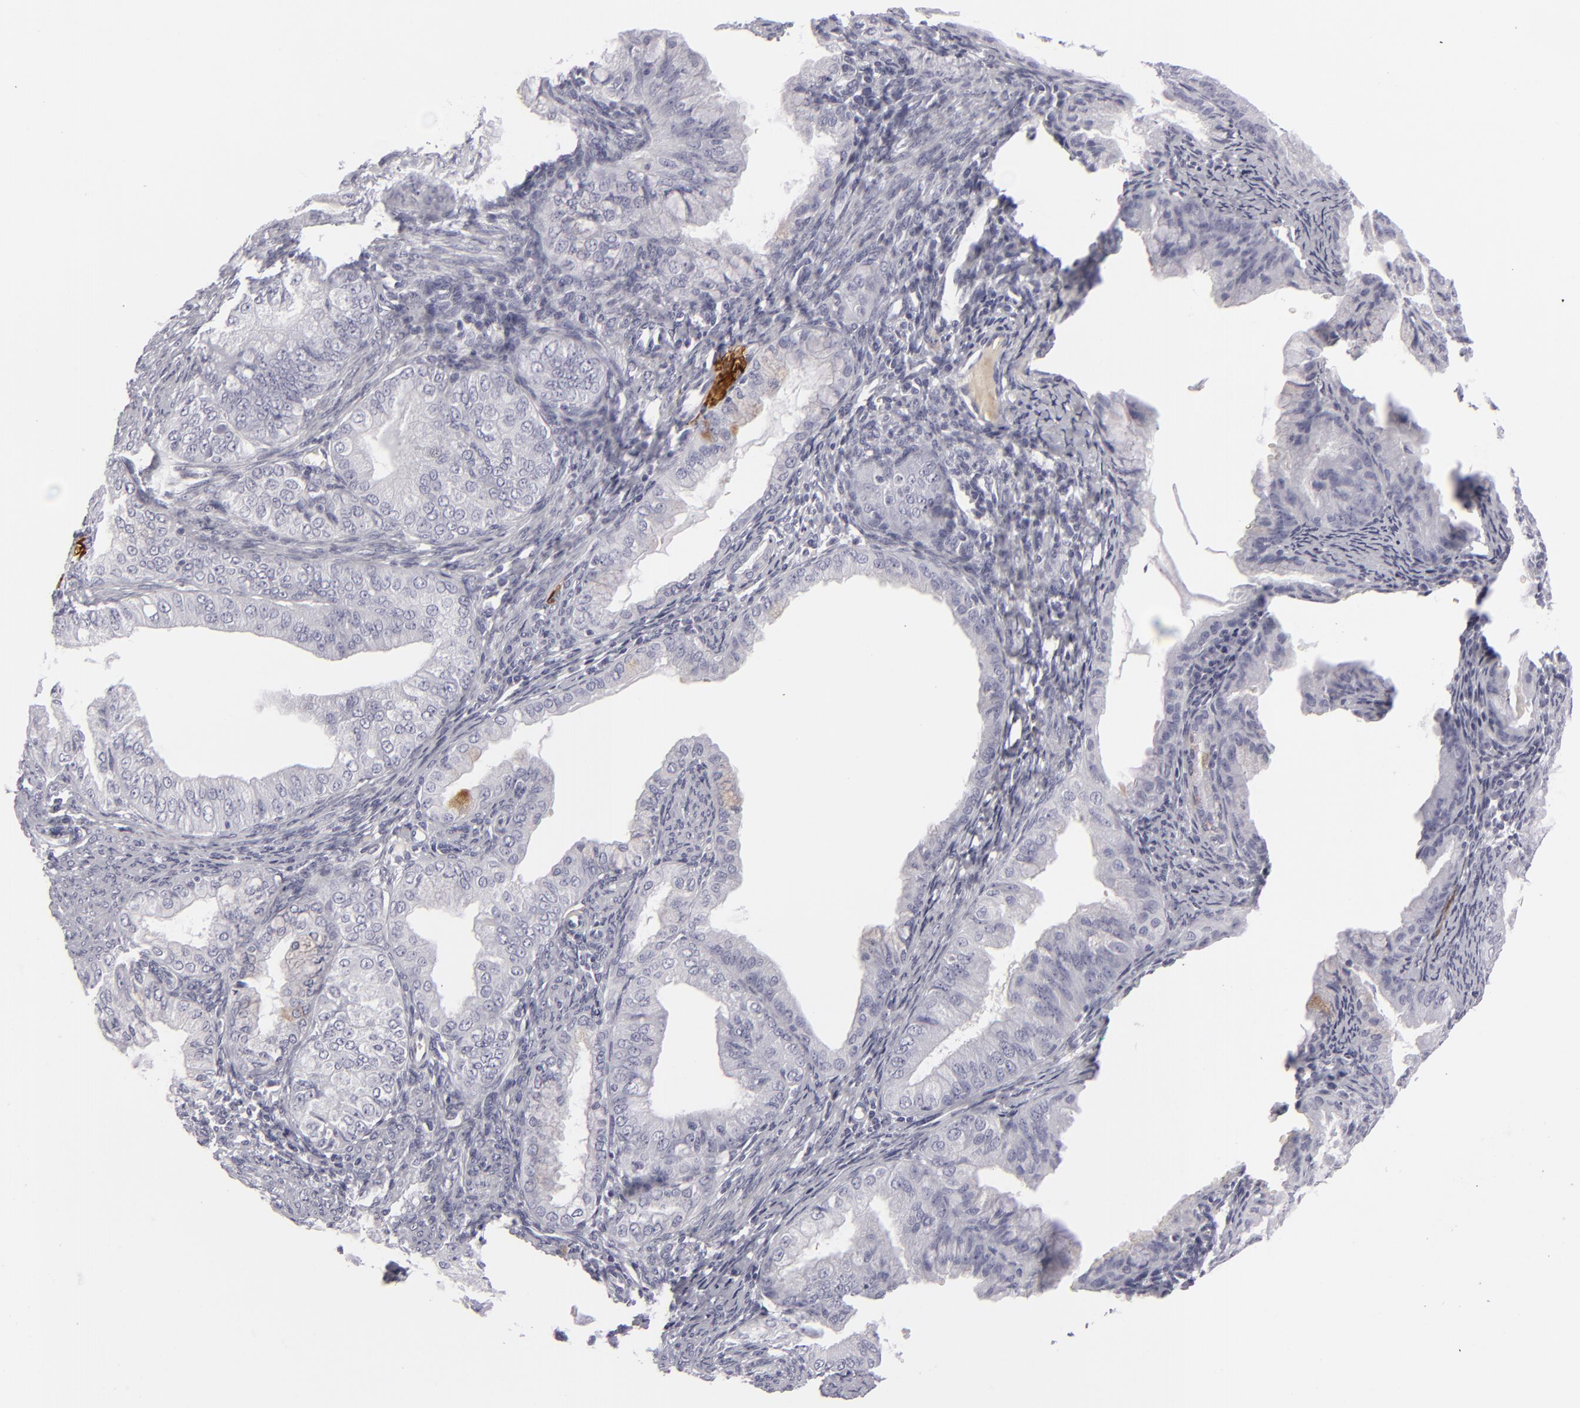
{"staining": {"intensity": "negative", "quantity": "none", "location": "none"}, "tissue": "endometrial cancer", "cell_type": "Tumor cells", "image_type": "cancer", "snomed": [{"axis": "morphology", "description": "Adenocarcinoma, NOS"}, {"axis": "topography", "description": "Endometrium"}], "caption": "High power microscopy image of an immunohistochemistry (IHC) micrograph of endometrial cancer (adenocarcinoma), revealing no significant expression in tumor cells.", "gene": "C9", "patient": {"sex": "female", "age": 76}}